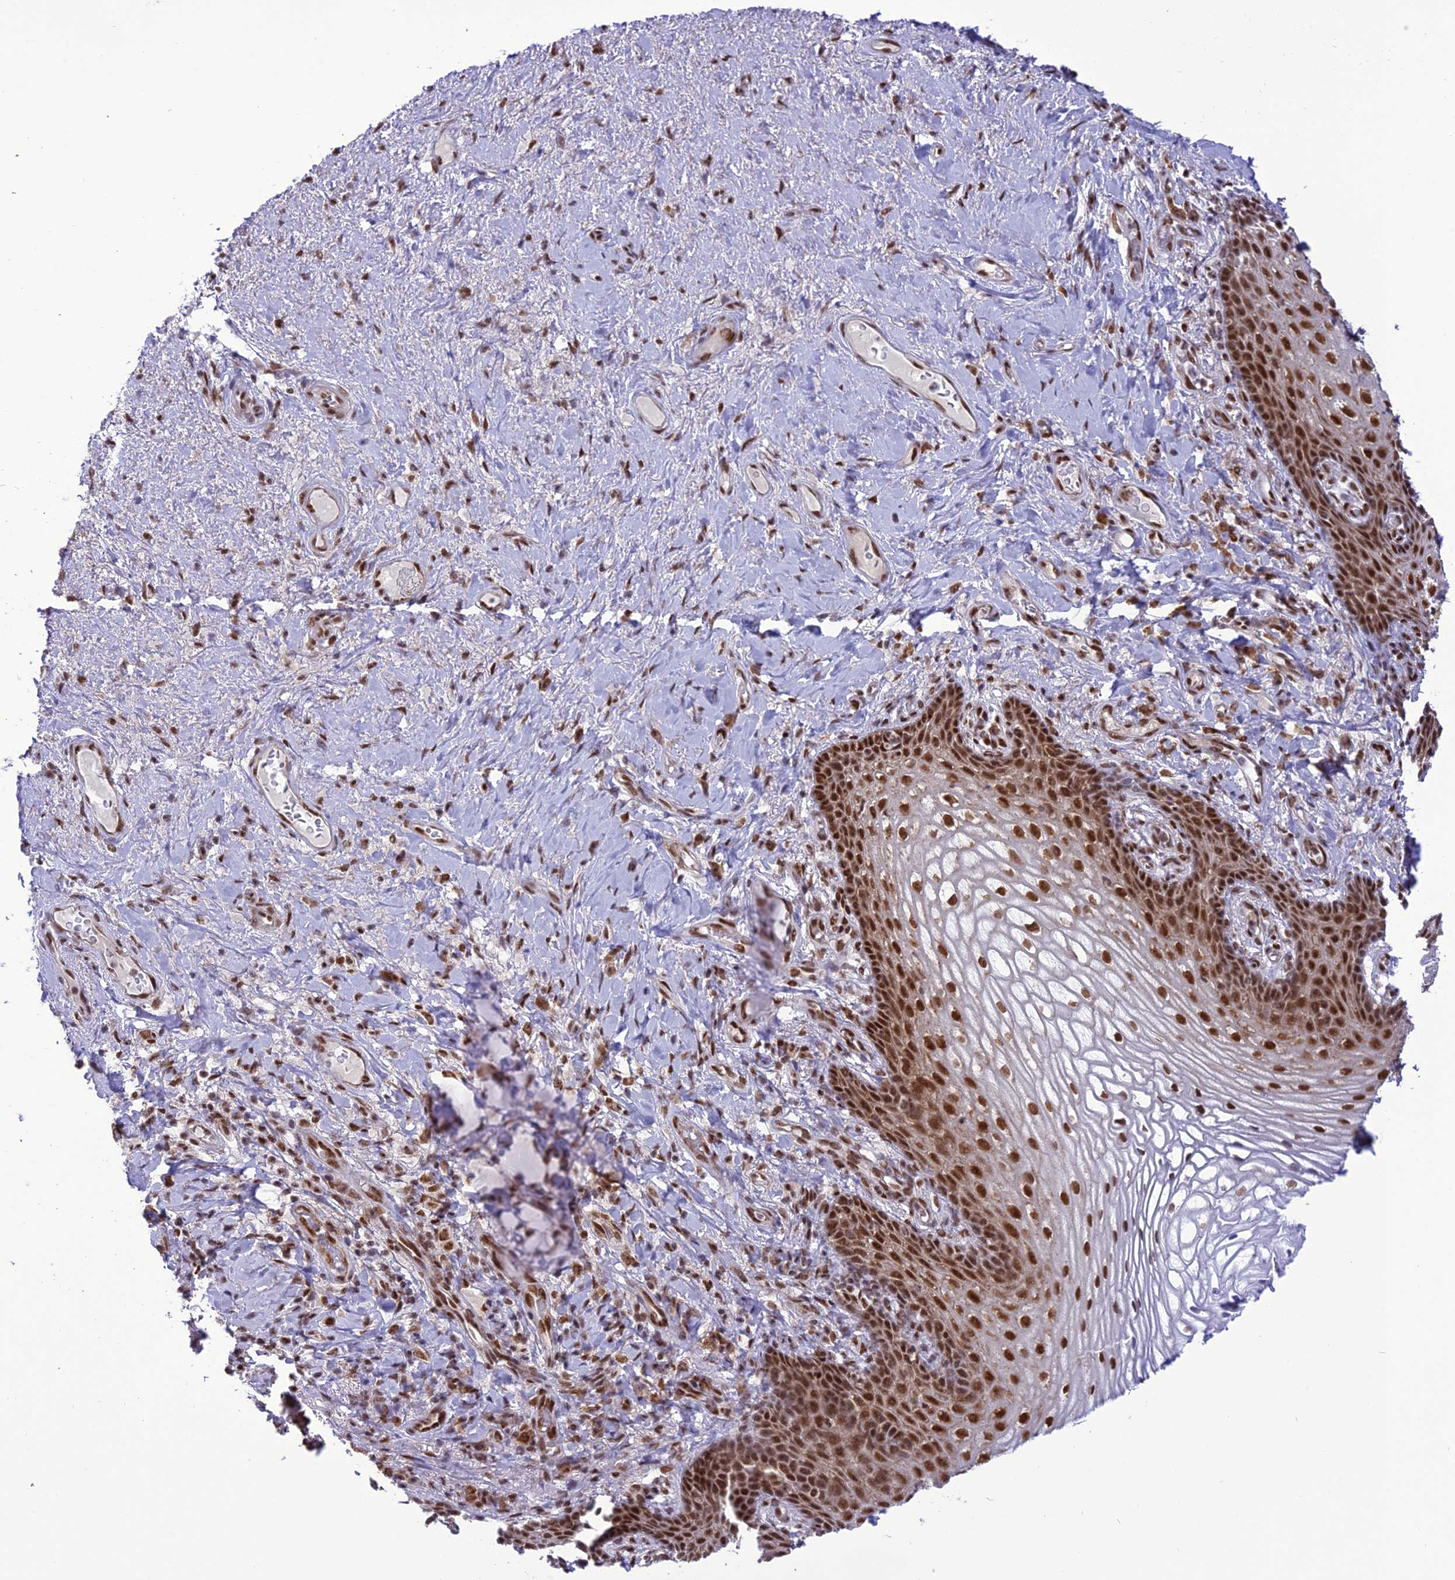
{"staining": {"intensity": "strong", "quantity": ">75%", "location": "nuclear"}, "tissue": "vagina", "cell_type": "Squamous epithelial cells", "image_type": "normal", "snomed": [{"axis": "morphology", "description": "Normal tissue, NOS"}, {"axis": "topography", "description": "Vagina"}], "caption": "Protein staining of unremarkable vagina shows strong nuclear staining in approximately >75% of squamous epithelial cells. The staining was performed using DAB (3,3'-diaminobenzidine) to visualize the protein expression in brown, while the nuclei were stained in blue with hematoxylin (Magnification: 20x).", "gene": "DDX1", "patient": {"sex": "female", "age": 60}}